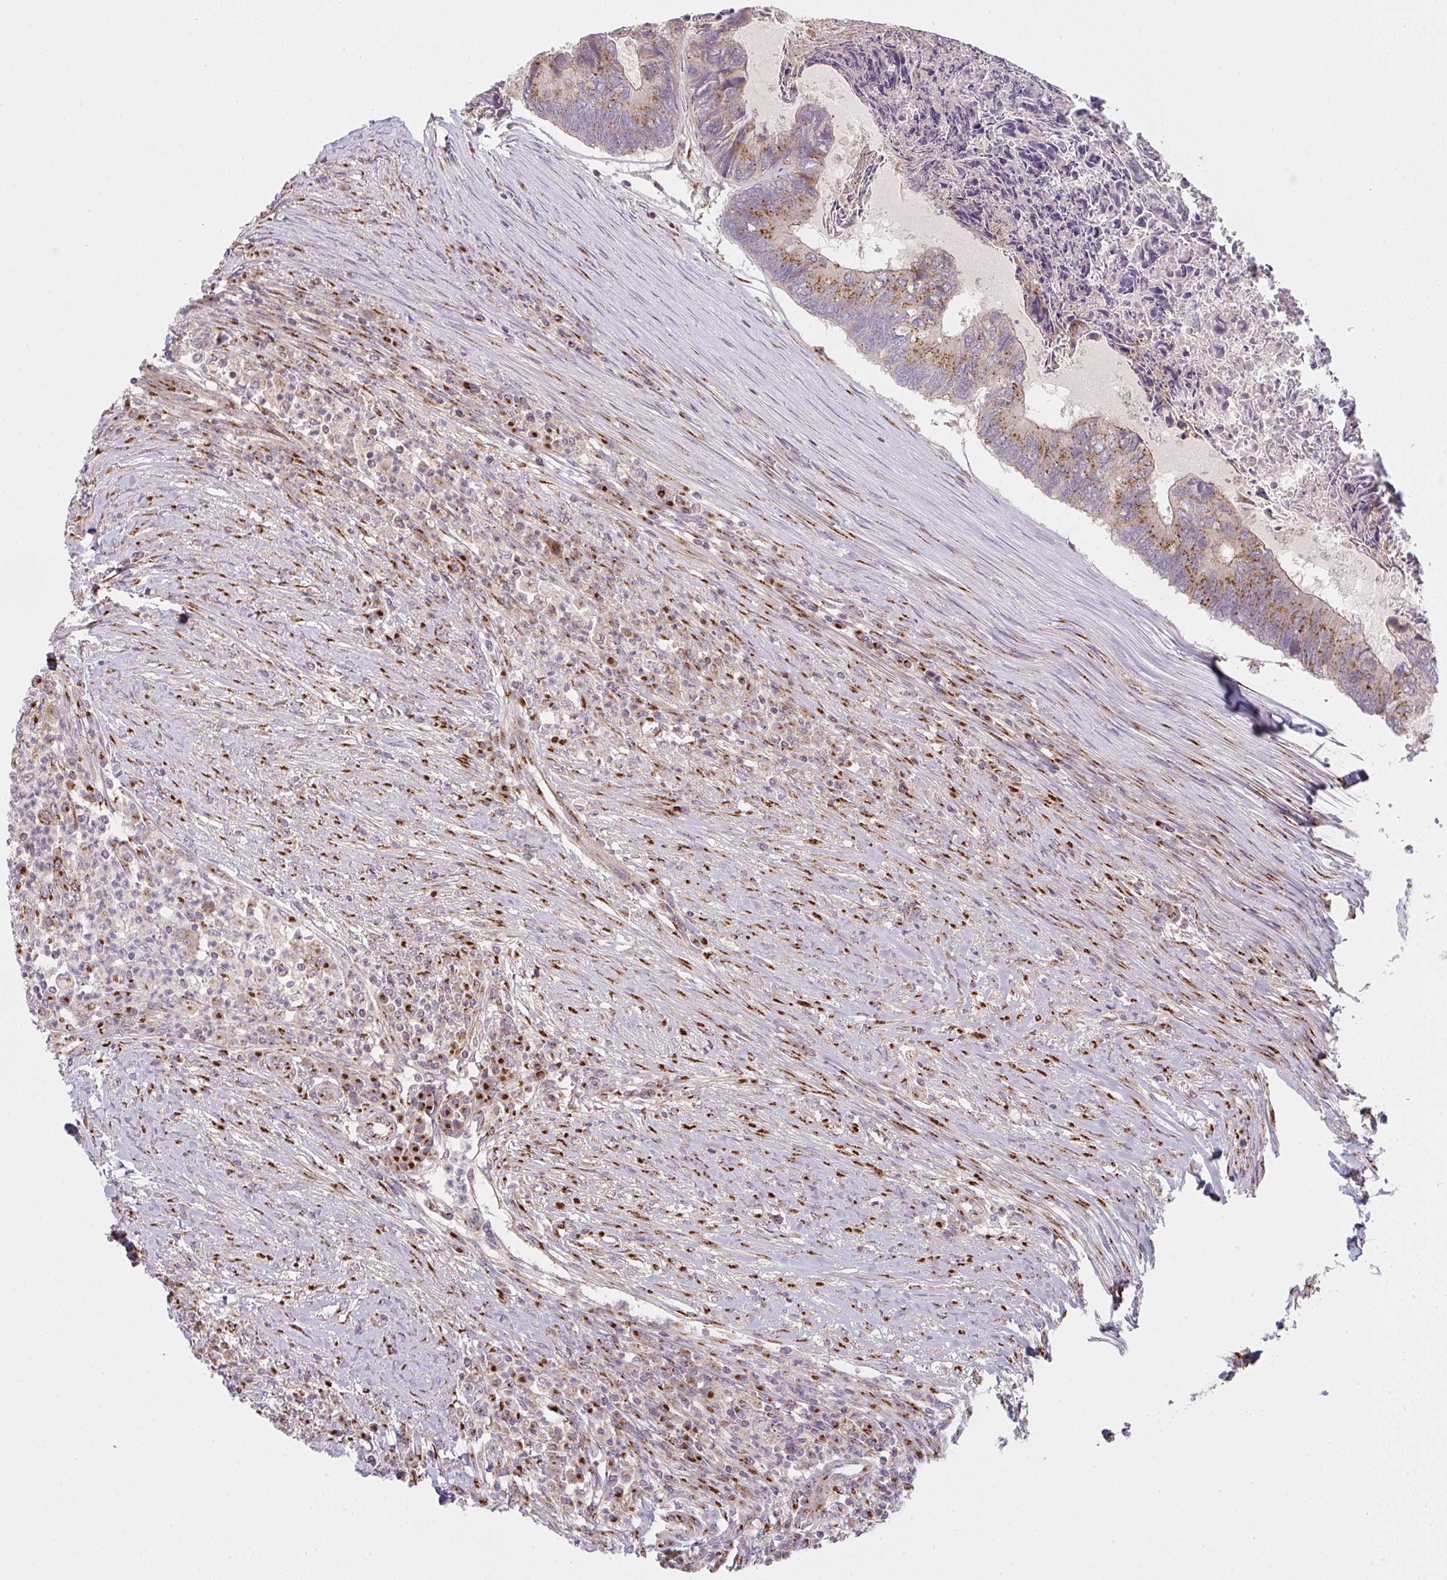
{"staining": {"intensity": "moderate", "quantity": "25%-75%", "location": "cytoplasmic/membranous"}, "tissue": "colorectal cancer", "cell_type": "Tumor cells", "image_type": "cancer", "snomed": [{"axis": "morphology", "description": "Adenocarcinoma, NOS"}, {"axis": "topography", "description": "Colon"}], "caption": "Brown immunohistochemical staining in human adenocarcinoma (colorectal) displays moderate cytoplasmic/membranous staining in approximately 25%-75% of tumor cells.", "gene": "GVQW3", "patient": {"sex": "female", "age": 67}}